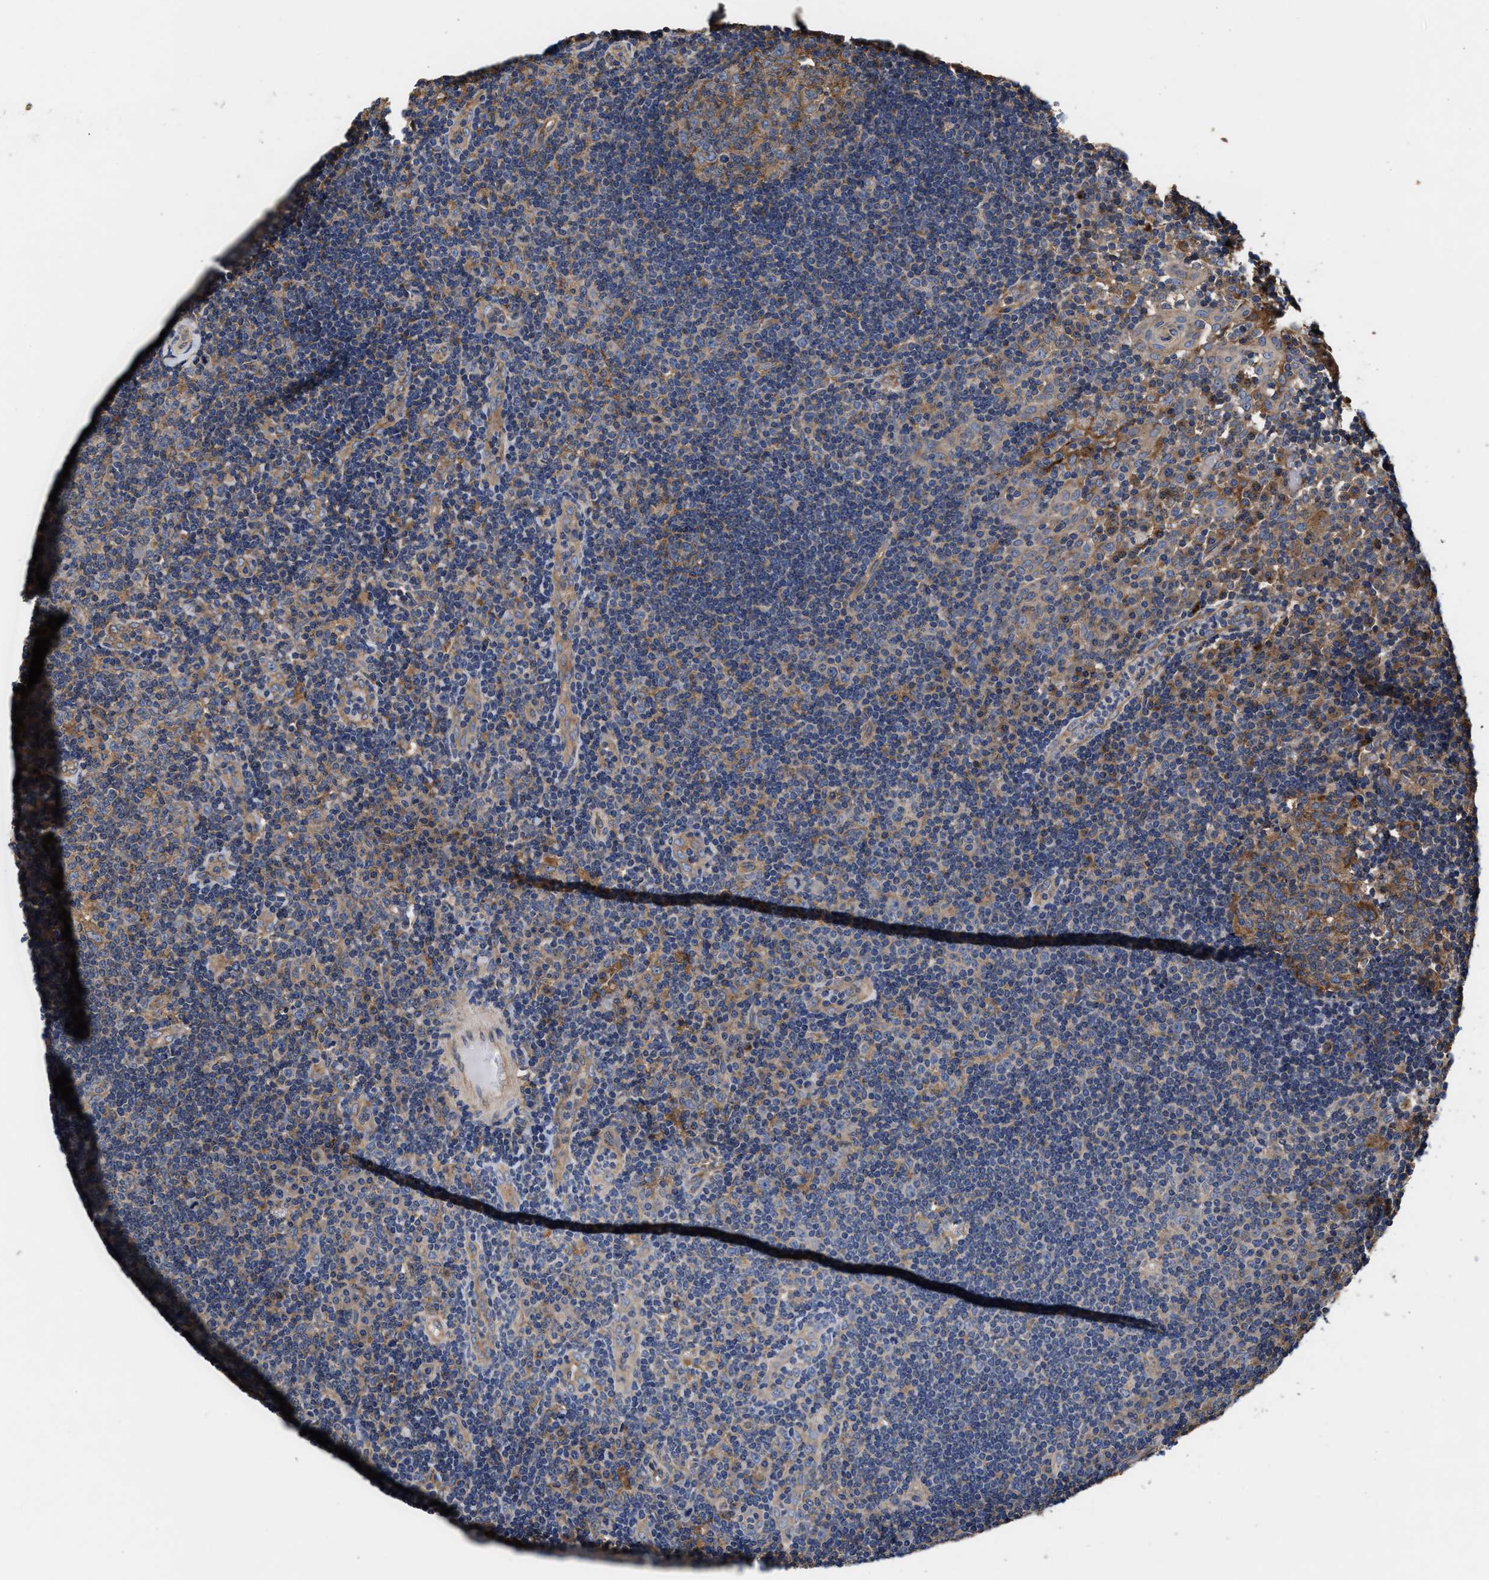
{"staining": {"intensity": "moderate", "quantity": ">75%", "location": "cytoplasmic/membranous"}, "tissue": "tonsil", "cell_type": "Germinal center cells", "image_type": "normal", "snomed": [{"axis": "morphology", "description": "Normal tissue, NOS"}, {"axis": "topography", "description": "Tonsil"}], "caption": "Immunohistochemistry (IHC) photomicrograph of benign tonsil stained for a protein (brown), which shows medium levels of moderate cytoplasmic/membranous expression in approximately >75% of germinal center cells.", "gene": "KLB", "patient": {"sex": "female", "age": 40}}